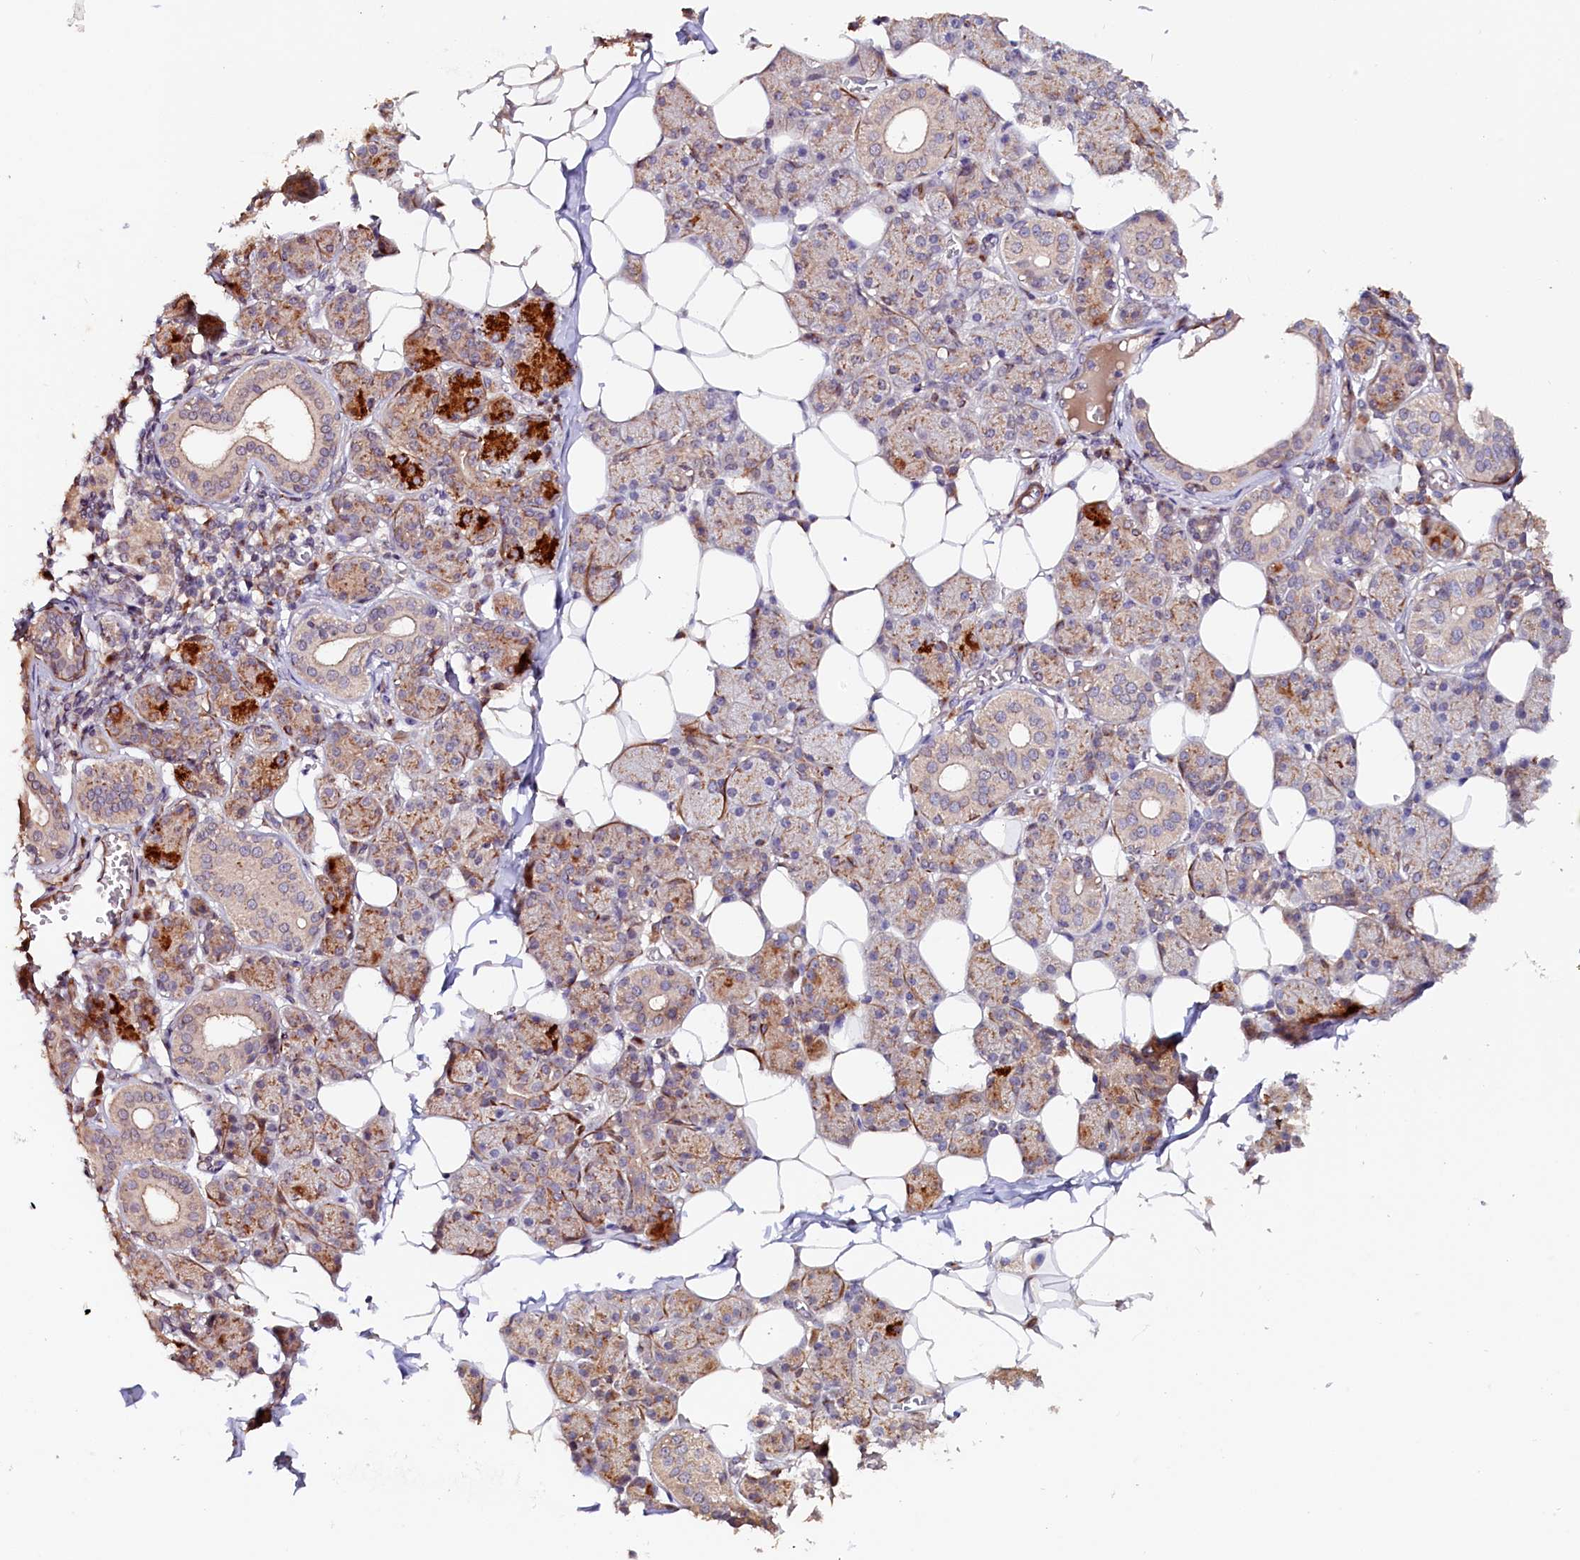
{"staining": {"intensity": "strong", "quantity": "<25%", "location": "cytoplasmic/membranous"}, "tissue": "salivary gland", "cell_type": "Glandular cells", "image_type": "normal", "snomed": [{"axis": "morphology", "description": "Normal tissue, NOS"}, {"axis": "topography", "description": "Salivary gland"}], "caption": "High-magnification brightfield microscopy of unremarkable salivary gland stained with DAB (brown) and counterstained with hematoxylin (blue). glandular cells exhibit strong cytoplasmic/membranous positivity is identified in about<25% of cells.", "gene": "TANGO6", "patient": {"sex": "female", "age": 33}}